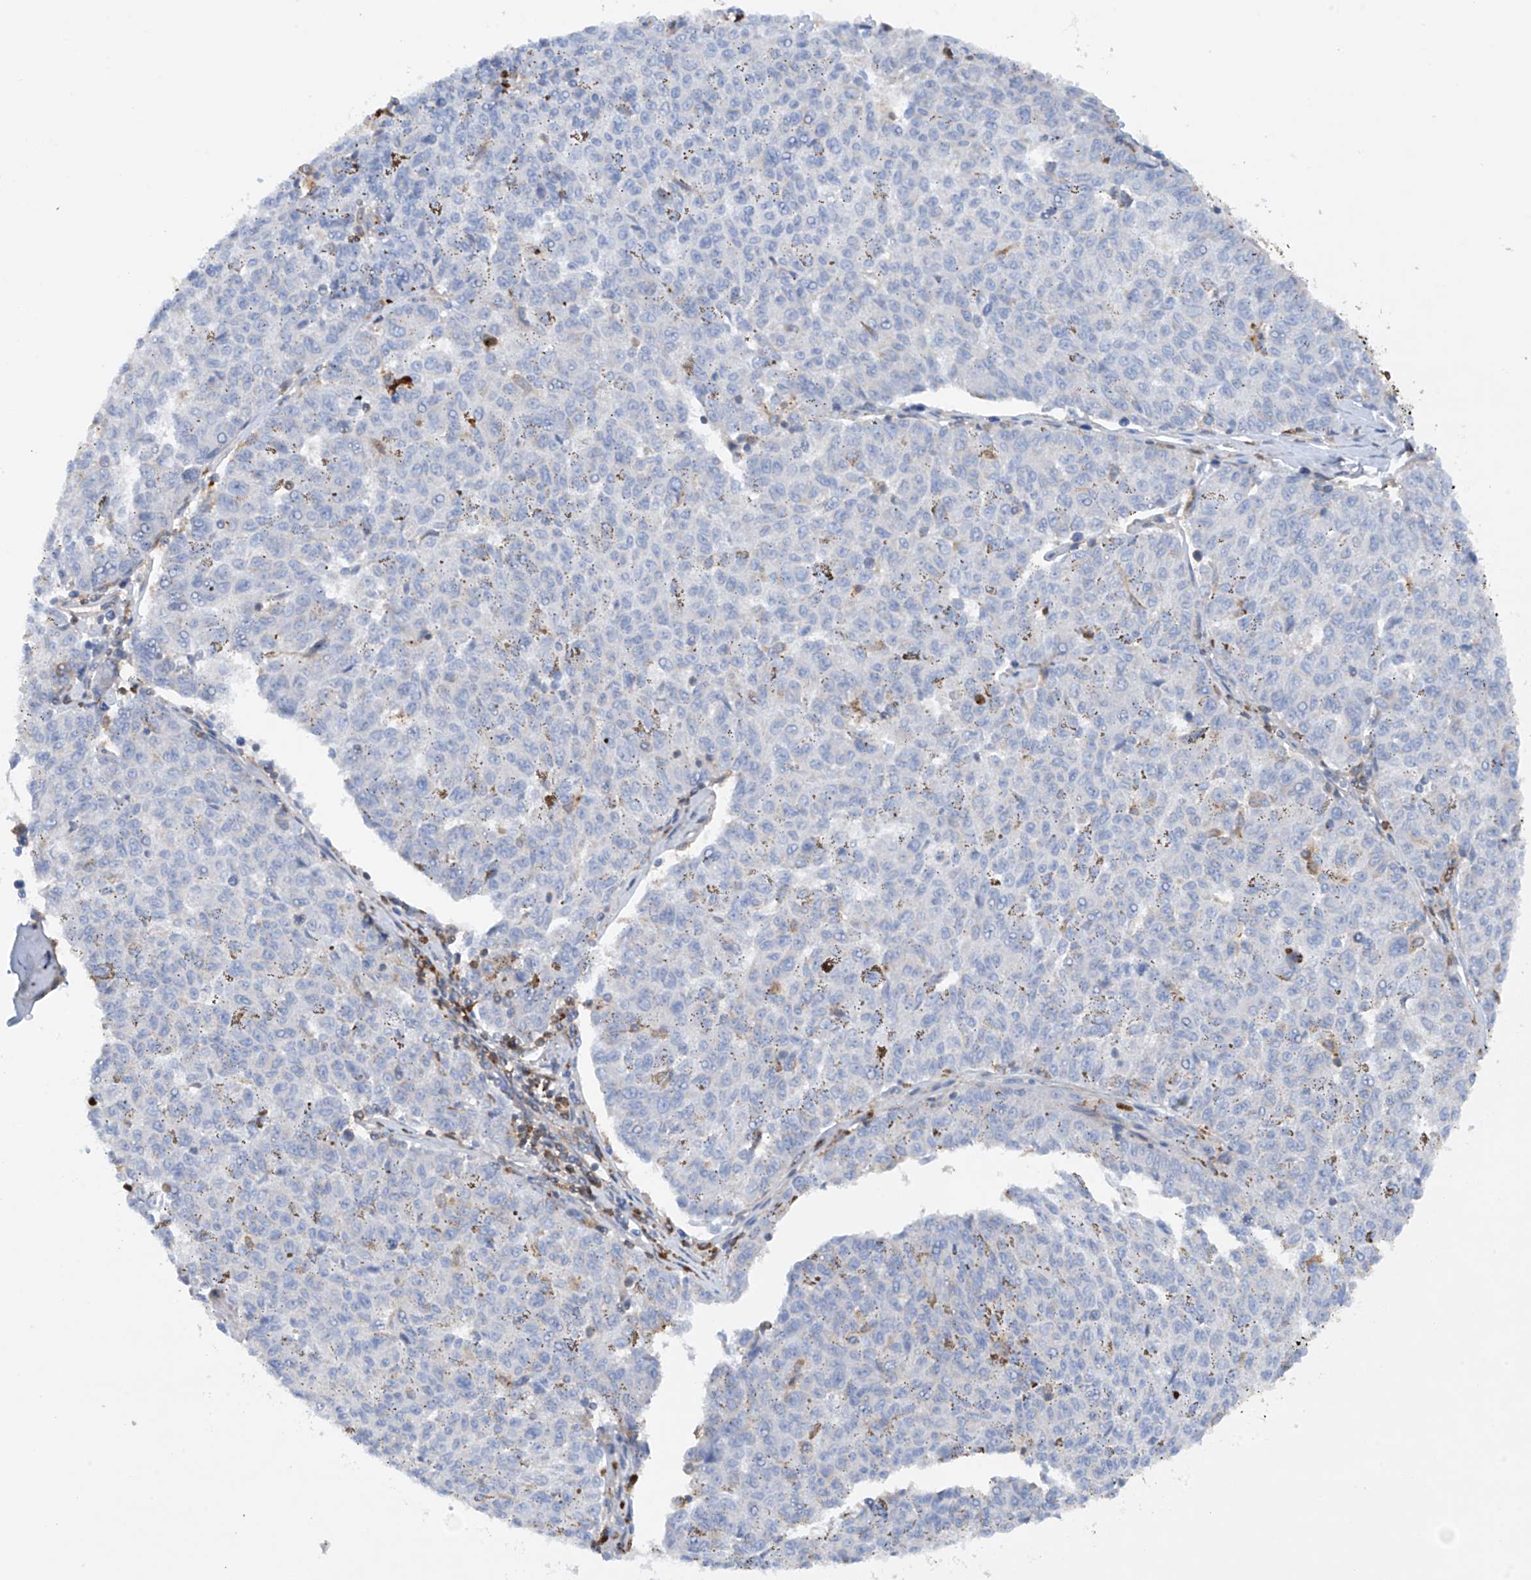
{"staining": {"intensity": "negative", "quantity": "none", "location": "none"}, "tissue": "melanoma", "cell_type": "Tumor cells", "image_type": "cancer", "snomed": [{"axis": "morphology", "description": "Malignant melanoma, NOS"}, {"axis": "topography", "description": "Skin"}], "caption": "DAB immunohistochemical staining of melanoma demonstrates no significant staining in tumor cells.", "gene": "PHACTR2", "patient": {"sex": "female", "age": 72}}